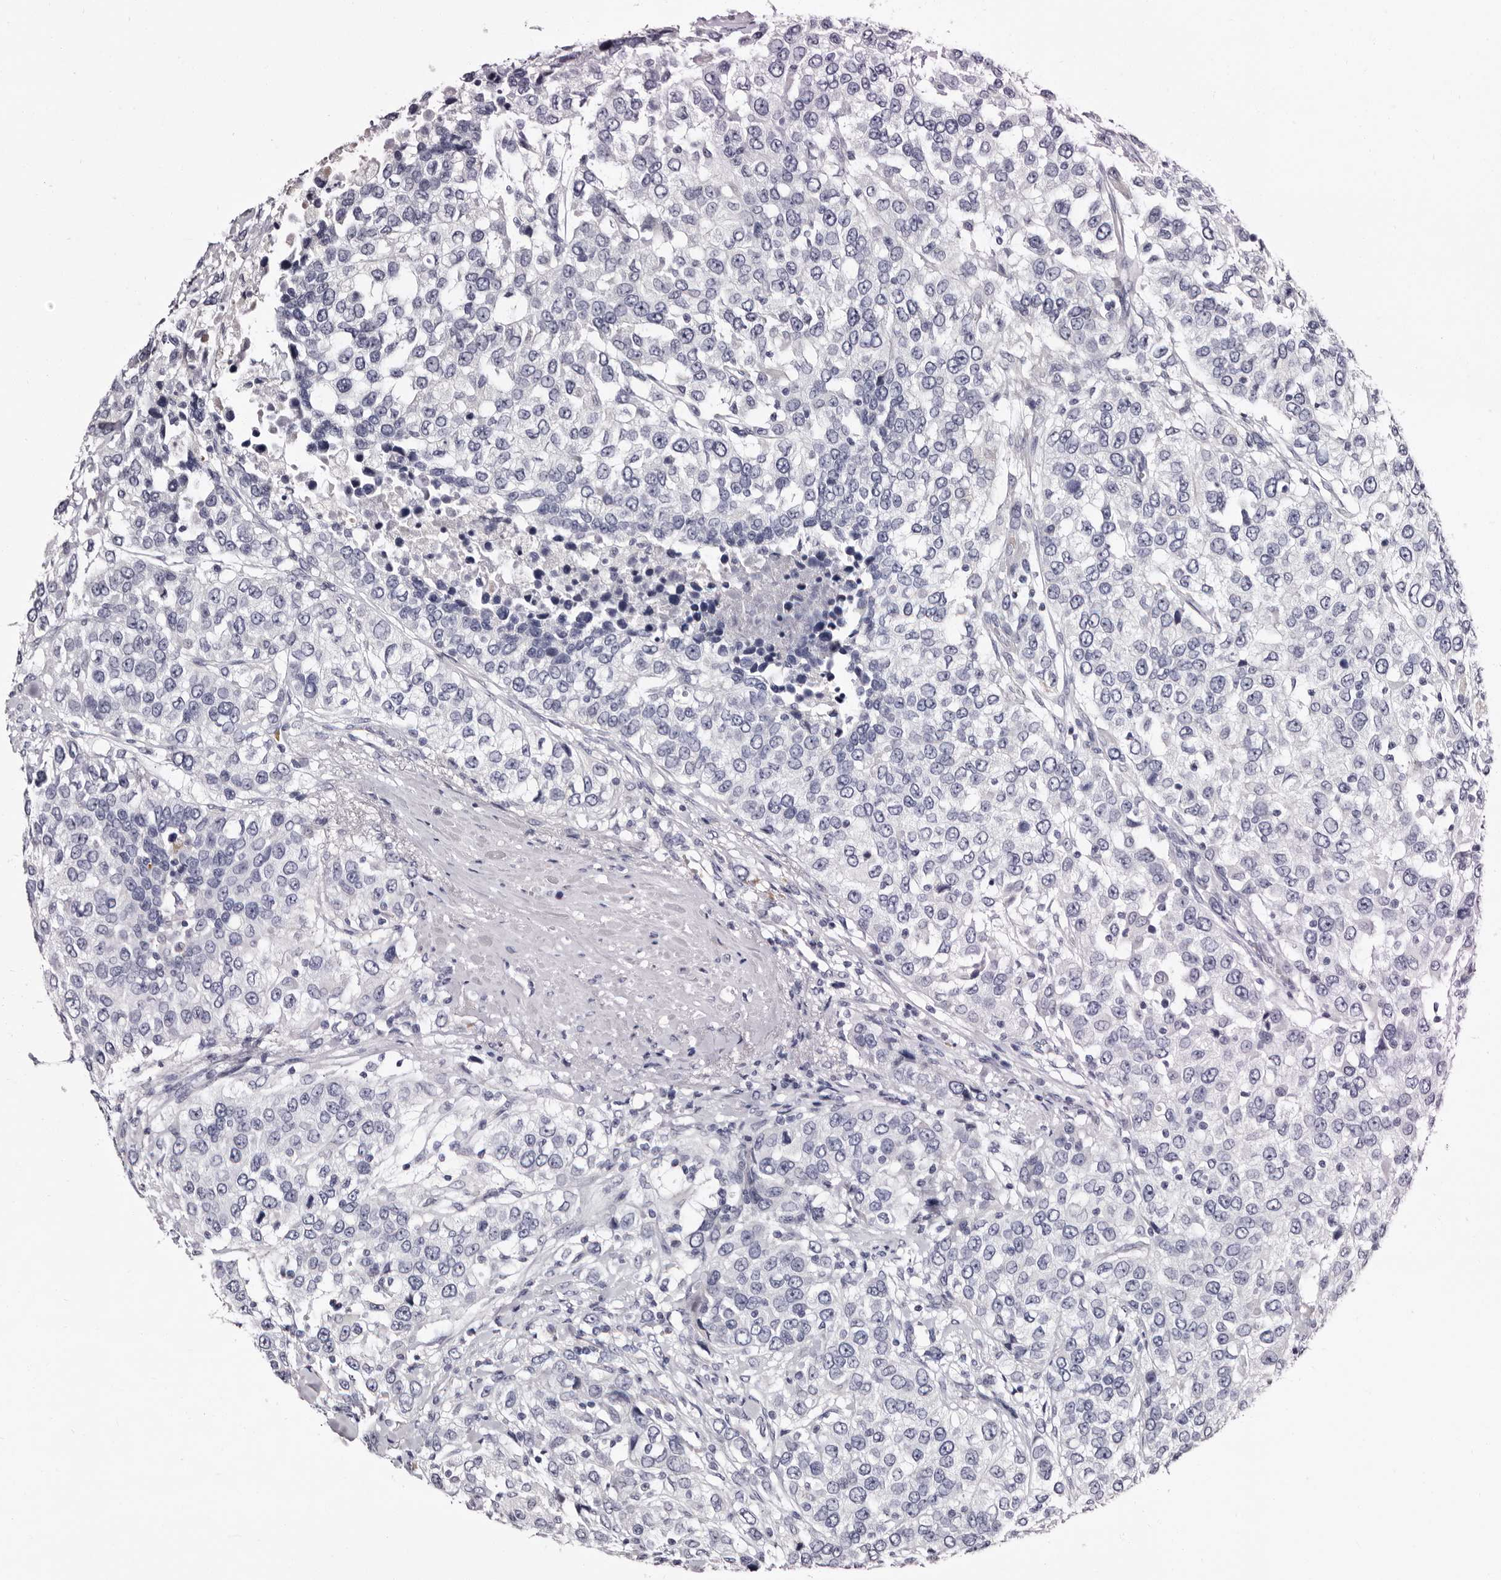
{"staining": {"intensity": "negative", "quantity": "none", "location": "none"}, "tissue": "urothelial cancer", "cell_type": "Tumor cells", "image_type": "cancer", "snomed": [{"axis": "morphology", "description": "Urothelial carcinoma, High grade"}, {"axis": "topography", "description": "Urinary bladder"}], "caption": "An IHC photomicrograph of urothelial carcinoma (high-grade) is shown. There is no staining in tumor cells of urothelial carcinoma (high-grade).", "gene": "BPGM", "patient": {"sex": "female", "age": 80}}